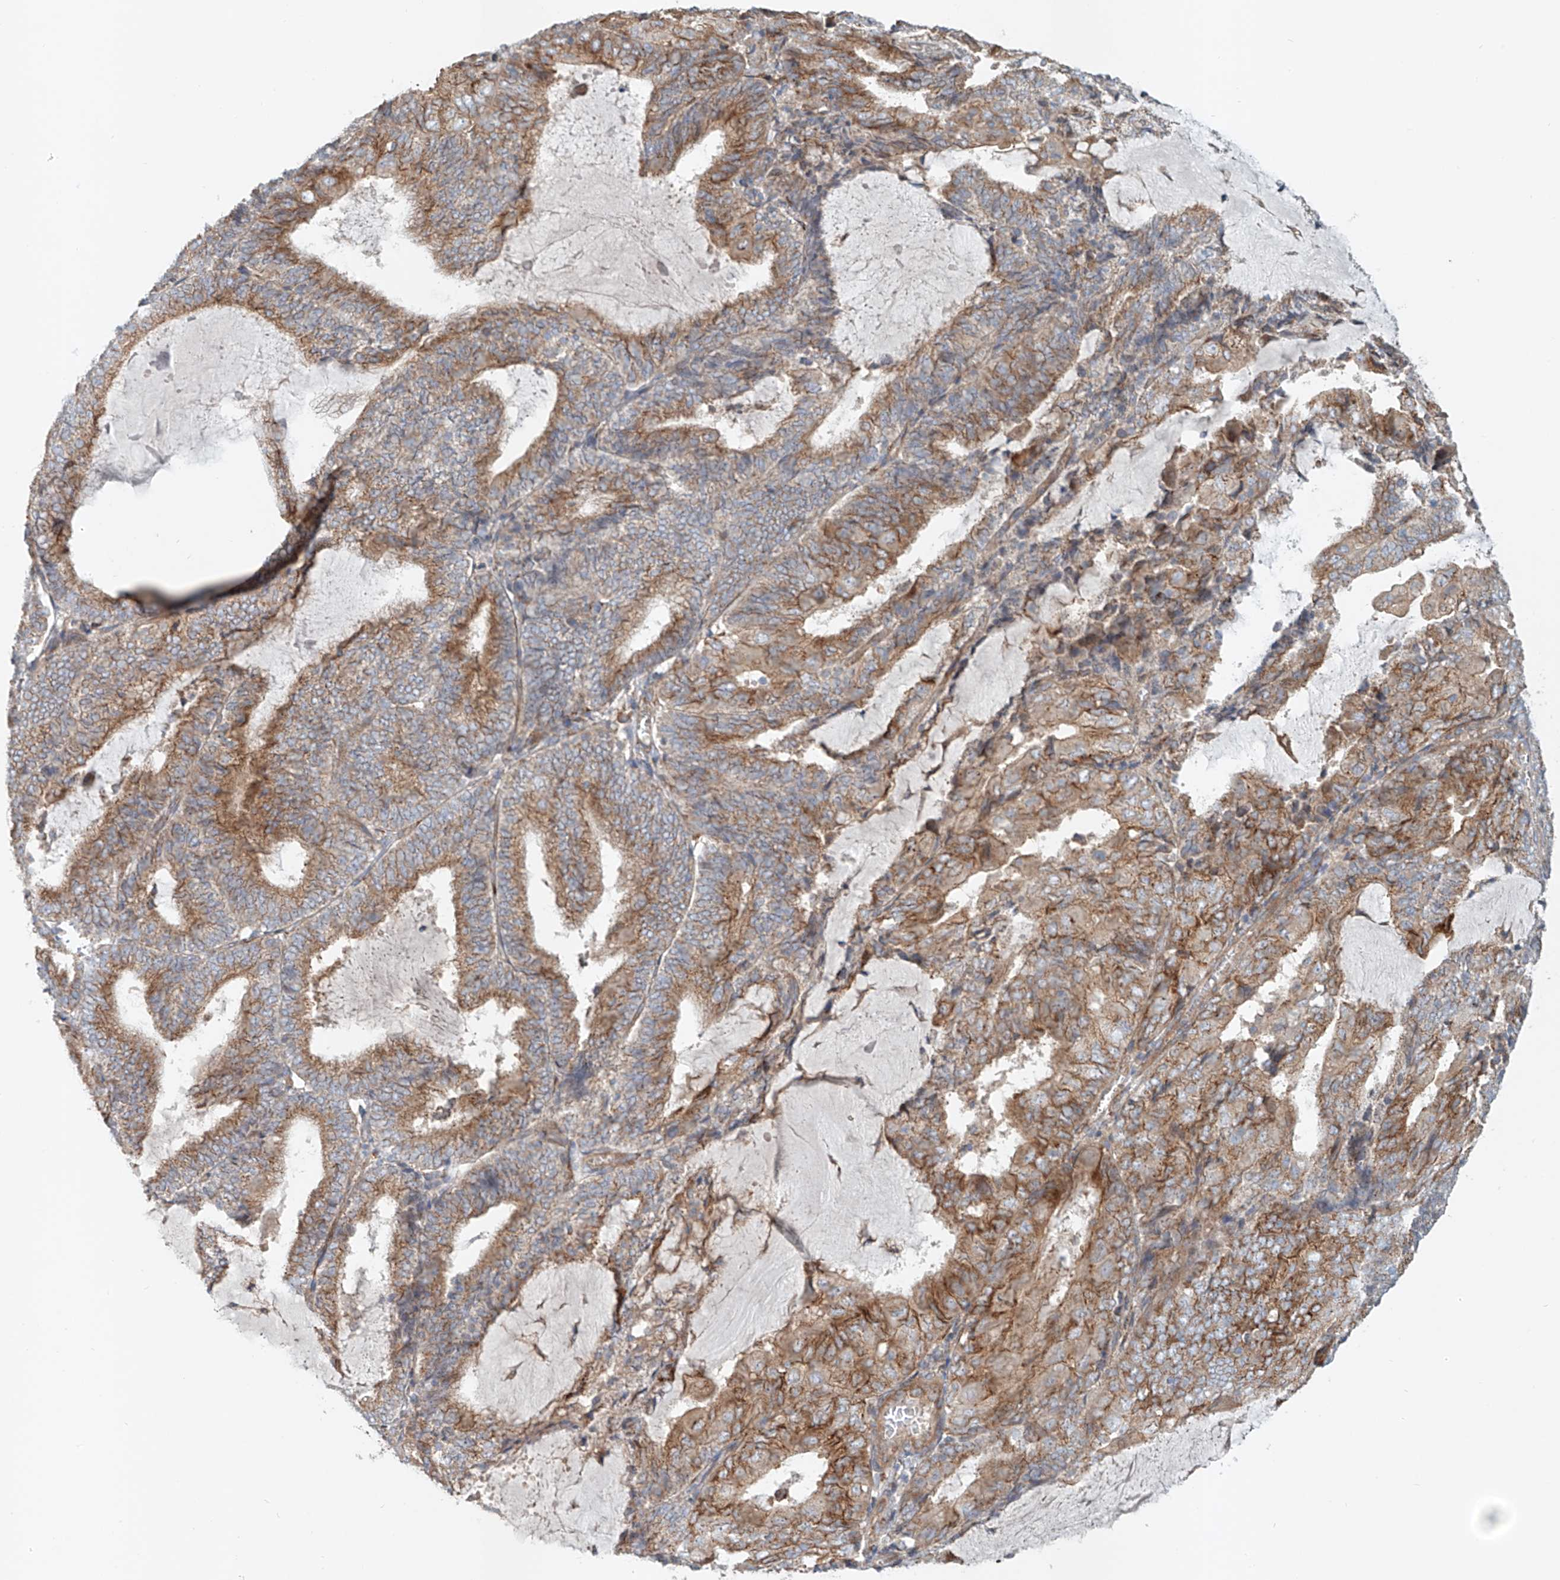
{"staining": {"intensity": "moderate", "quantity": ">75%", "location": "cytoplasmic/membranous"}, "tissue": "endometrial cancer", "cell_type": "Tumor cells", "image_type": "cancer", "snomed": [{"axis": "morphology", "description": "Adenocarcinoma, NOS"}, {"axis": "topography", "description": "Endometrium"}], "caption": "A photomicrograph showing moderate cytoplasmic/membranous staining in about >75% of tumor cells in endometrial adenocarcinoma, as visualized by brown immunohistochemical staining.", "gene": "SNAP29", "patient": {"sex": "female", "age": 81}}